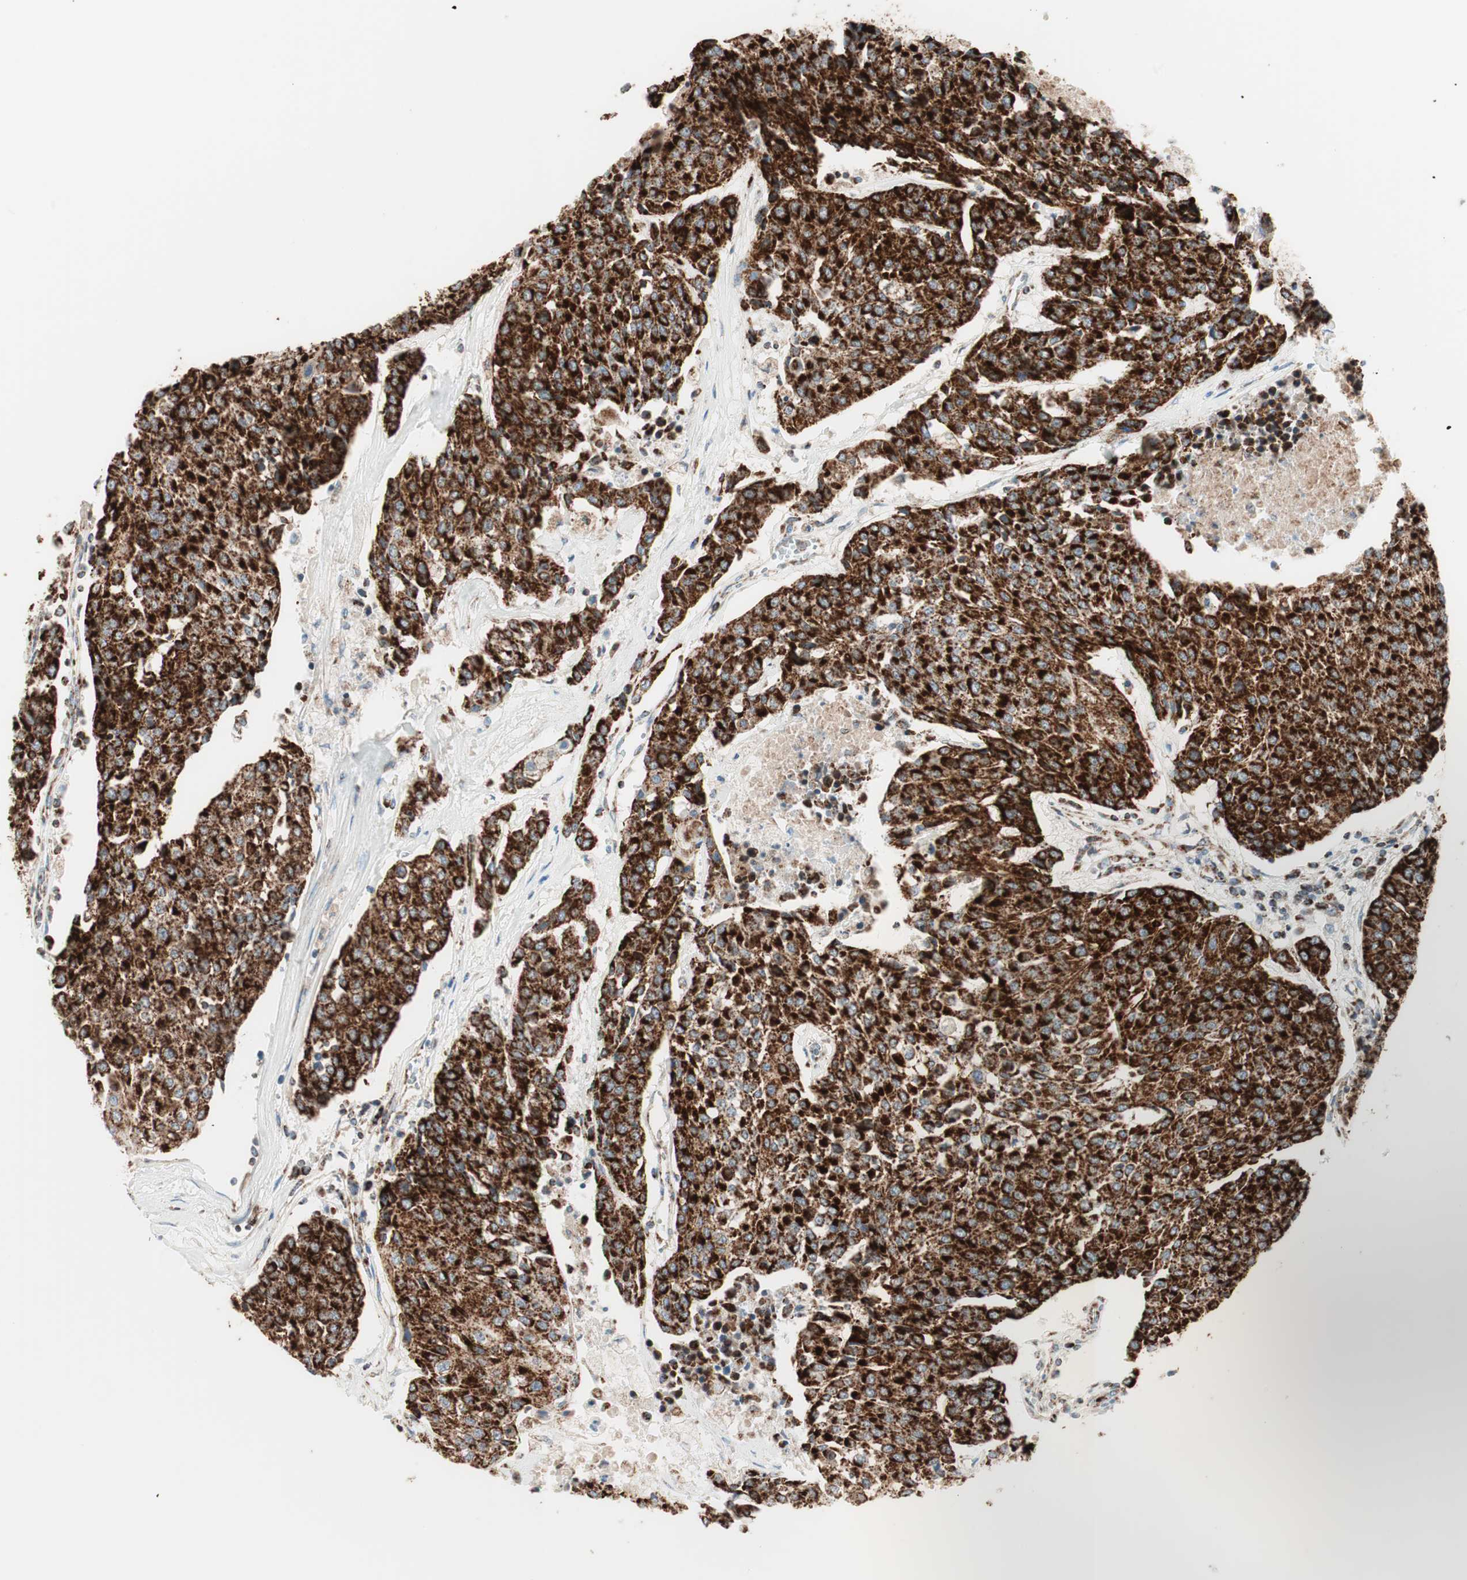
{"staining": {"intensity": "strong", "quantity": ">75%", "location": "cytoplasmic/membranous"}, "tissue": "urothelial cancer", "cell_type": "Tumor cells", "image_type": "cancer", "snomed": [{"axis": "morphology", "description": "Urothelial carcinoma, High grade"}, {"axis": "topography", "description": "Urinary bladder"}], "caption": "High-power microscopy captured an immunohistochemistry (IHC) micrograph of high-grade urothelial carcinoma, revealing strong cytoplasmic/membranous staining in about >75% of tumor cells. (brown staining indicates protein expression, while blue staining denotes nuclei).", "gene": "TOMM20", "patient": {"sex": "female", "age": 85}}